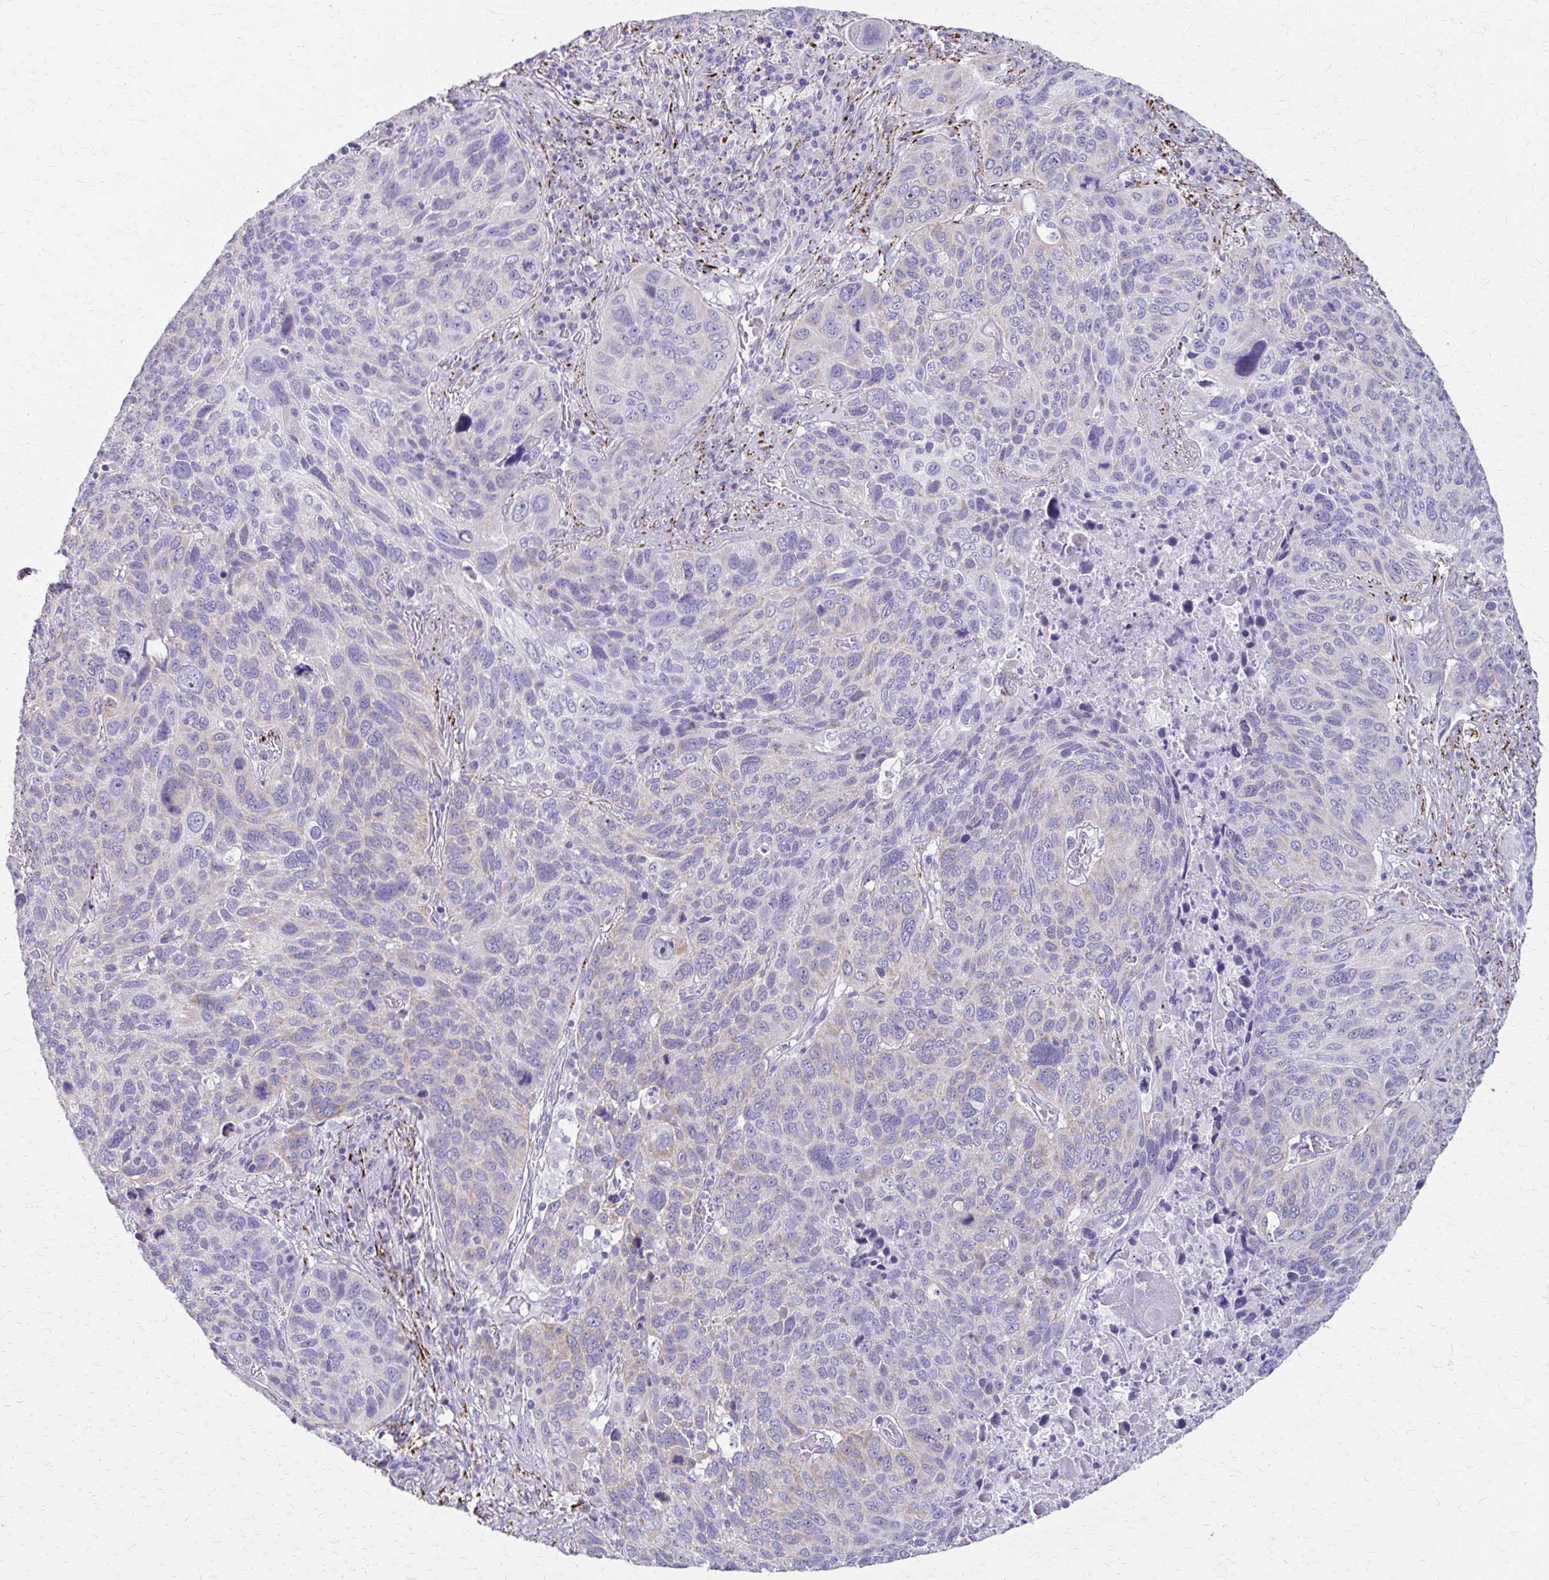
{"staining": {"intensity": "negative", "quantity": "none", "location": "none"}, "tissue": "lung cancer", "cell_type": "Tumor cells", "image_type": "cancer", "snomed": [{"axis": "morphology", "description": "Squamous cell carcinoma, NOS"}, {"axis": "topography", "description": "Lung"}], "caption": "Tumor cells are negative for brown protein staining in lung cancer (squamous cell carcinoma).", "gene": "ZSCAN5B", "patient": {"sex": "male", "age": 68}}